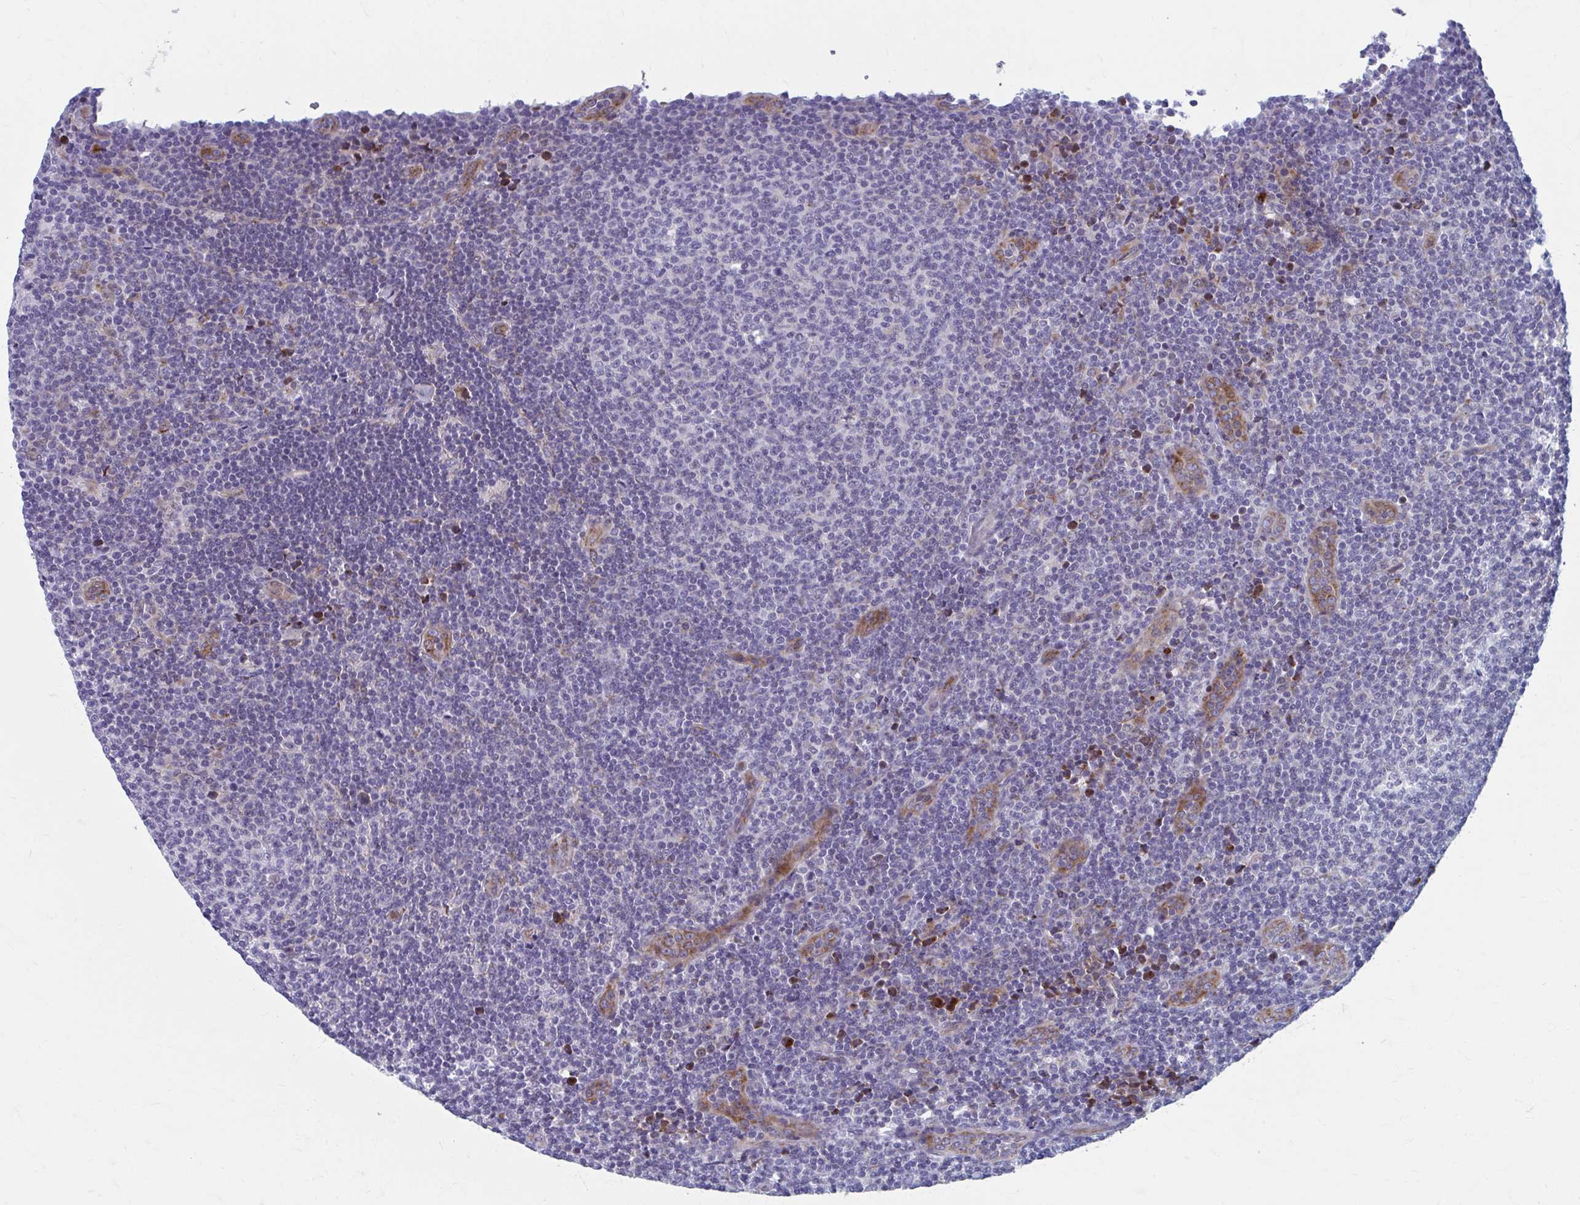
{"staining": {"intensity": "negative", "quantity": "none", "location": "none"}, "tissue": "lymphoma", "cell_type": "Tumor cells", "image_type": "cancer", "snomed": [{"axis": "morphology", "description": "Malignant lymphoma, non-Hodgkin's type, Low grade"}, {"axis": "topography", "description": "Lymph node"}], "caption": "An image of human low-grade malignant lymphoma, non-Hodgkin's type is negative for staining in tumor cells.", "gene": "OLFM2", "patient": {"sex": "male", "age": 66}}